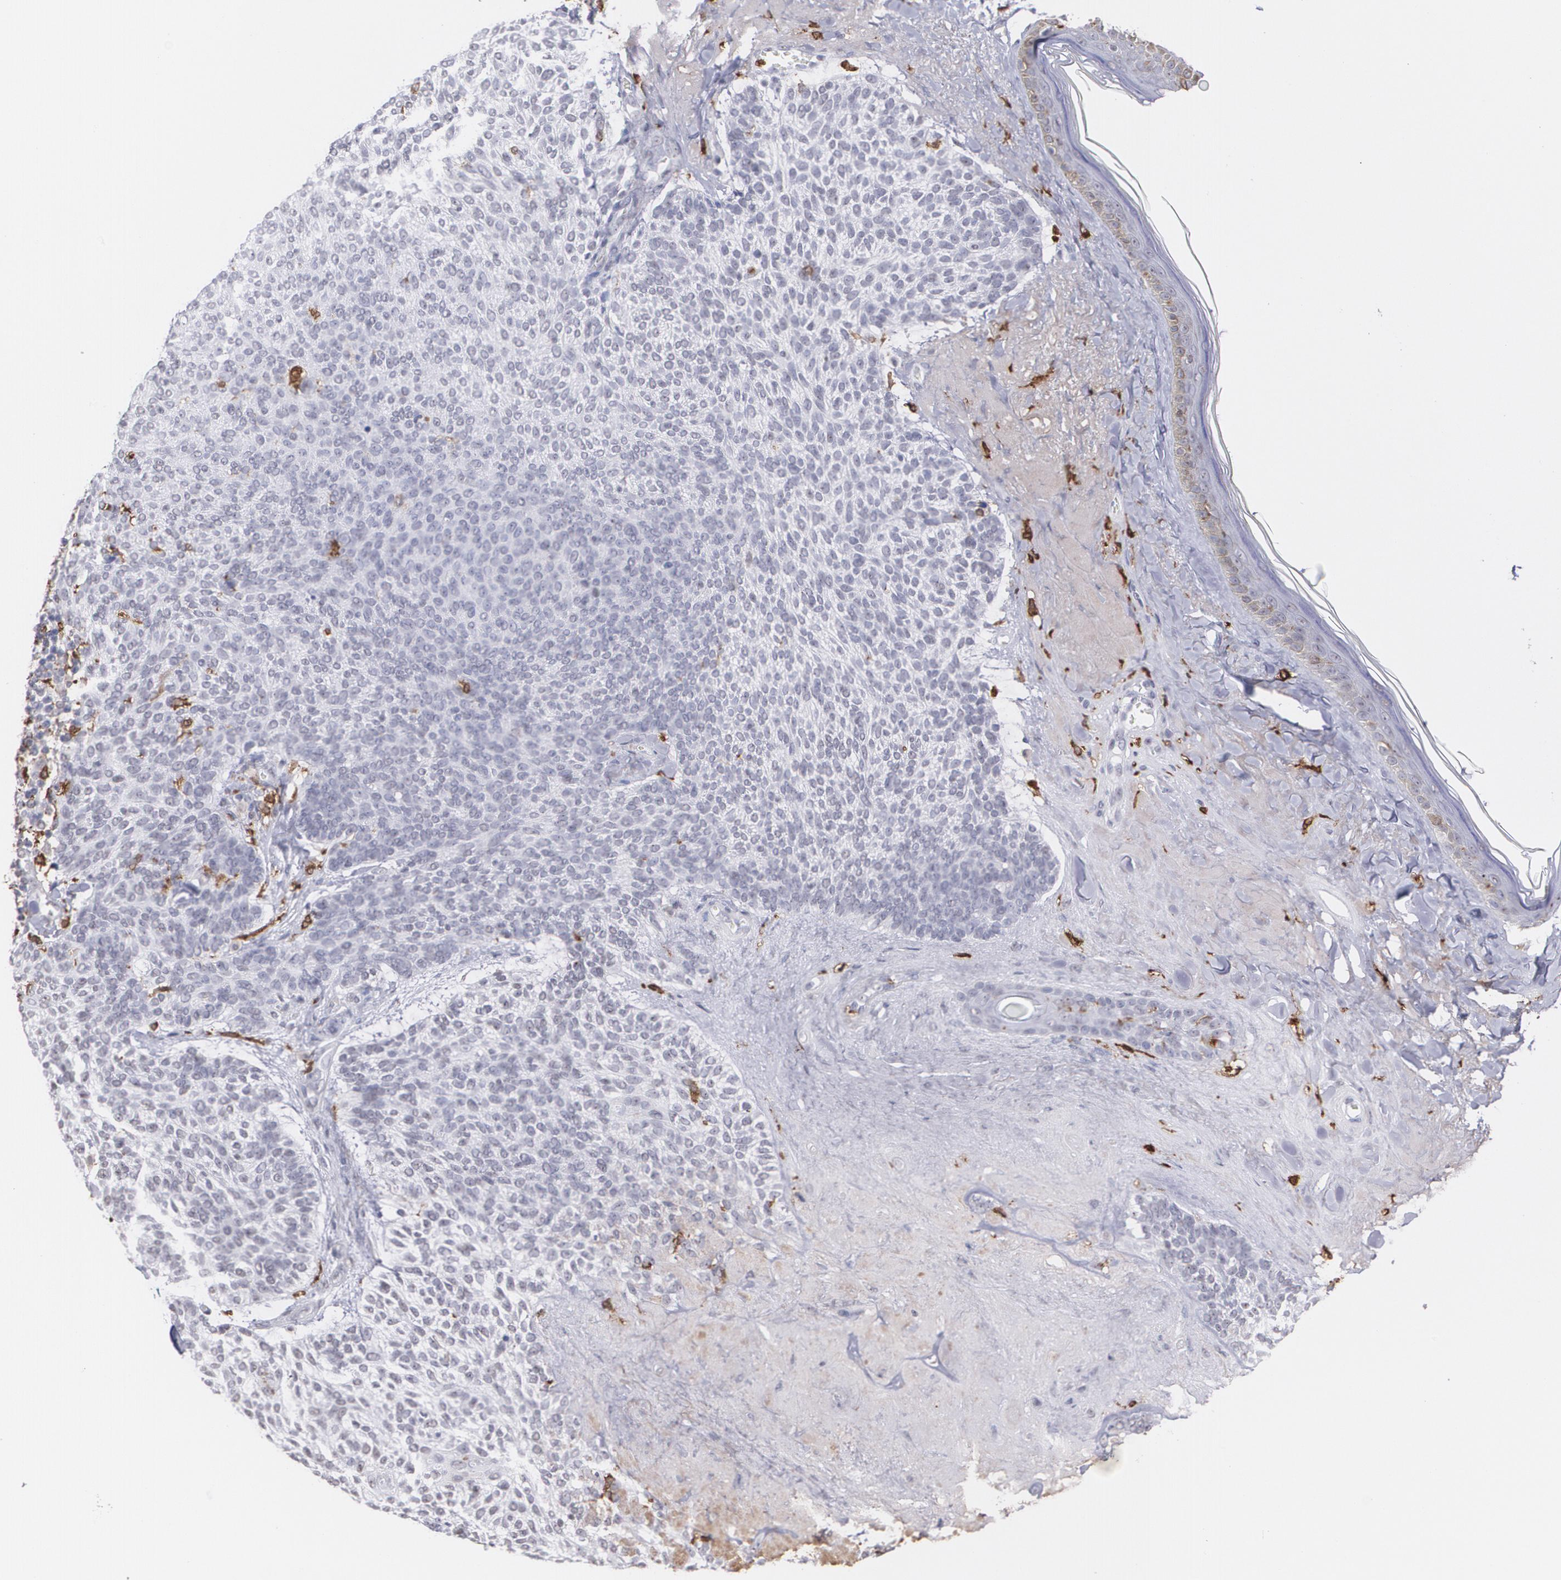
{"staining": {"intensity": "negative", "quantity": "none", "location": "none"}, "tissue": "skin cancer", "cell_type": "Tumor cells", "image_type": "cancer", "snomed": [{"axis": "morphology", "description": "Normal tissue, NOS"}, {"axis": "morphology", "description": "Basal cell carcinoma"}, {"axis": "topography", "description": "Skin"}], "caption": "DAB immunohistochemical staining of skin basal cell carcinoma demonstrates no significant expression in tumor cells.", "gene": "NCF2", "patient": {"sex": "female", "age": 70}}